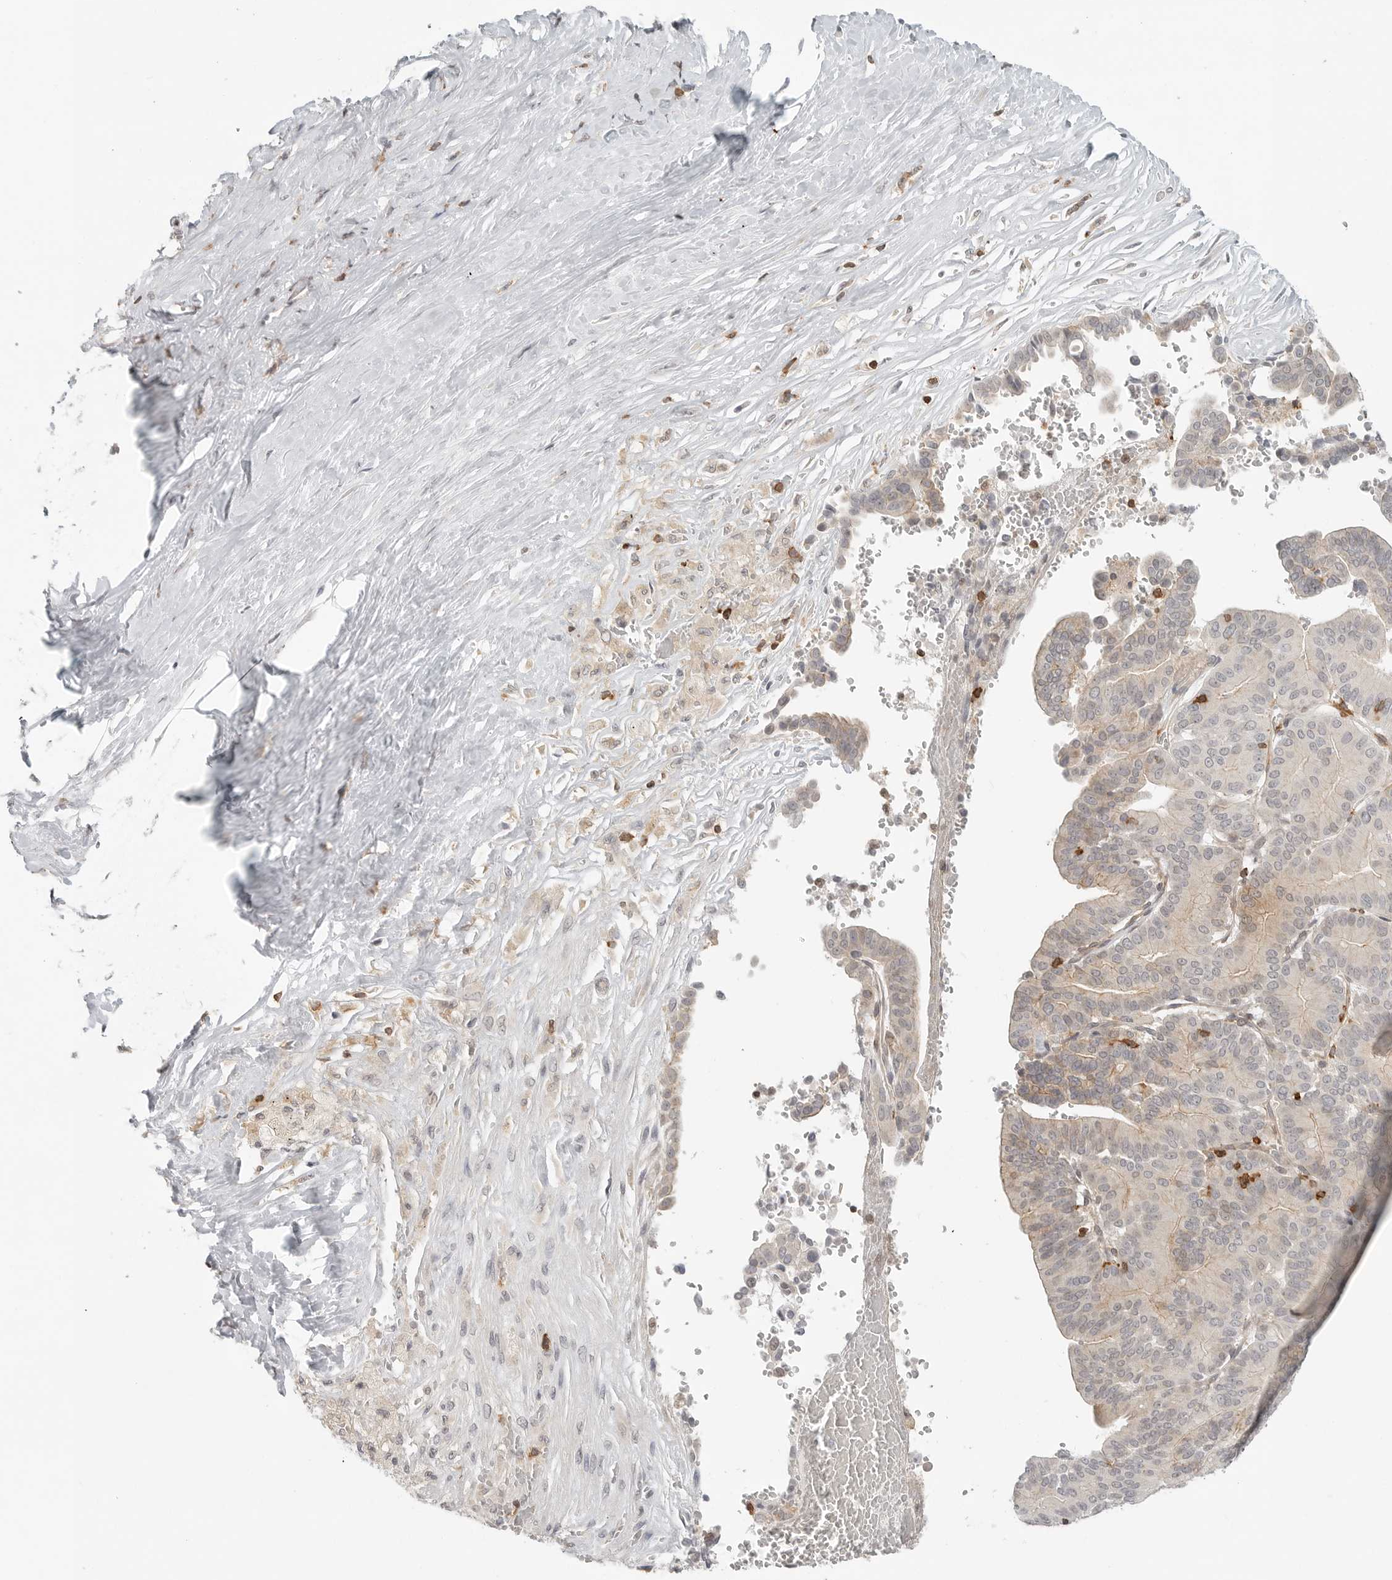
{"staining": {"intensity": "weak", "quantity": "25%-75%", "location": "cytoplasmic/membranous"}, "tissue": "liver cancer", "cell_type": "Tumor cells", "image_type": "cancer", "snomed": [{"axis": "morphology", "description": "Cholangiocarcinoma"}, {"axis": "topography", "description": "Liver"}], "caption": "Human liver cholangiocarcinoma stained for a protein (brown) reveals weak cytoplasmic/membranous positive staining in approximately 25%-75% of tumor cells.", "gene": "SH3KBP1", "patient": {"sex": "female", "age": 75}}